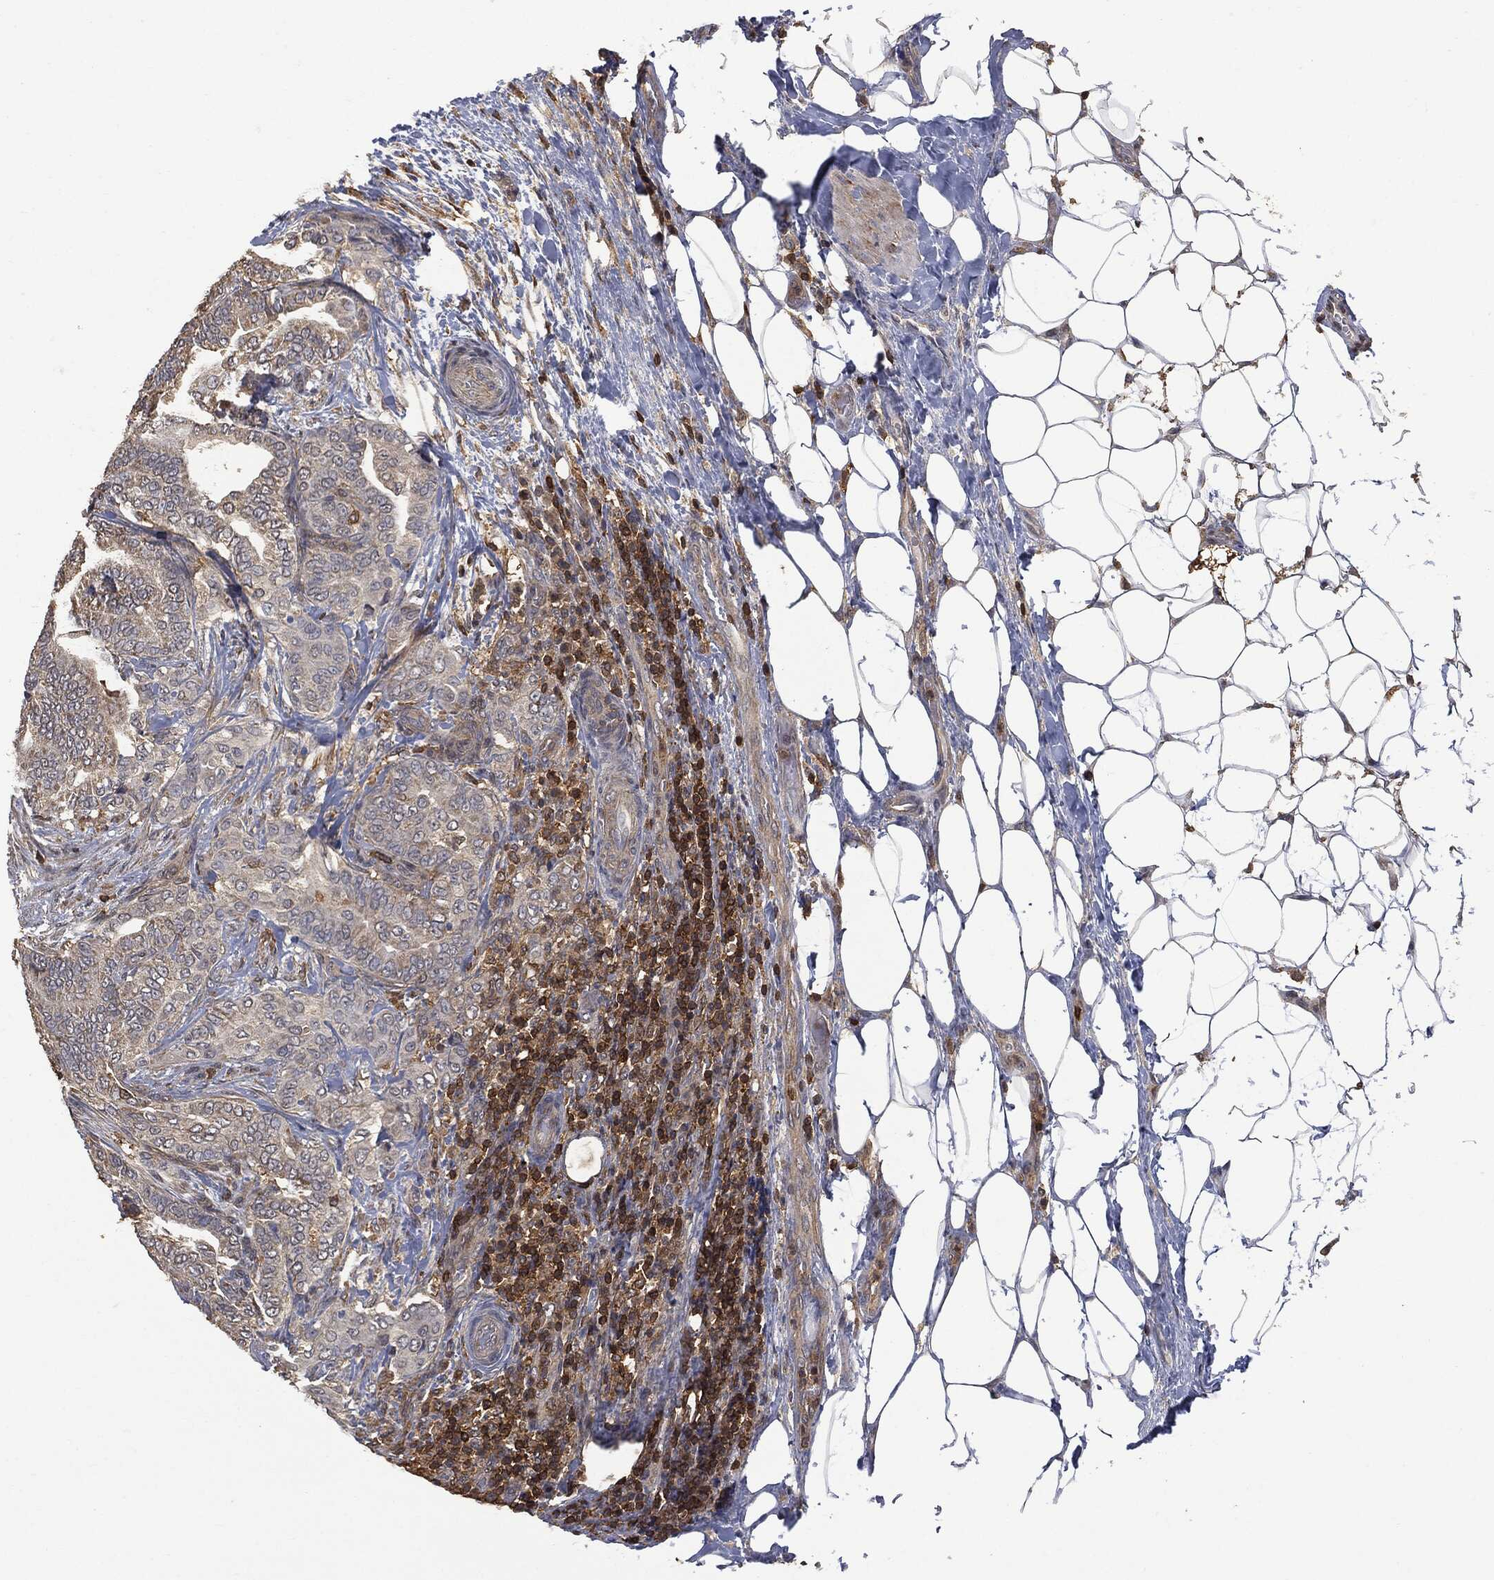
{"staining": {"intensity": "weak", "quantity": "<25%", "location": "cytoplasmic/membranous"}, "tissue": "thyroid cancer", "cell_type": "Tumor cells", "image_type": "cancer", "snomed": [{"axis": "morphology", "description": "Papillary adenocarcinoma, NOS"}, {"axis": "topography", "description": "Thyroid gland"}], "caption": "This photomicrograph is of thyroid papillary adenocarcinoma stained with immunohistochemistry (IHC) to label a protein in brown with the nuclei are counter-stained blue. There is no positivity in tumor cells.", "gene": "PSMB10", "patient": {"sex": "male", "age": 61}}